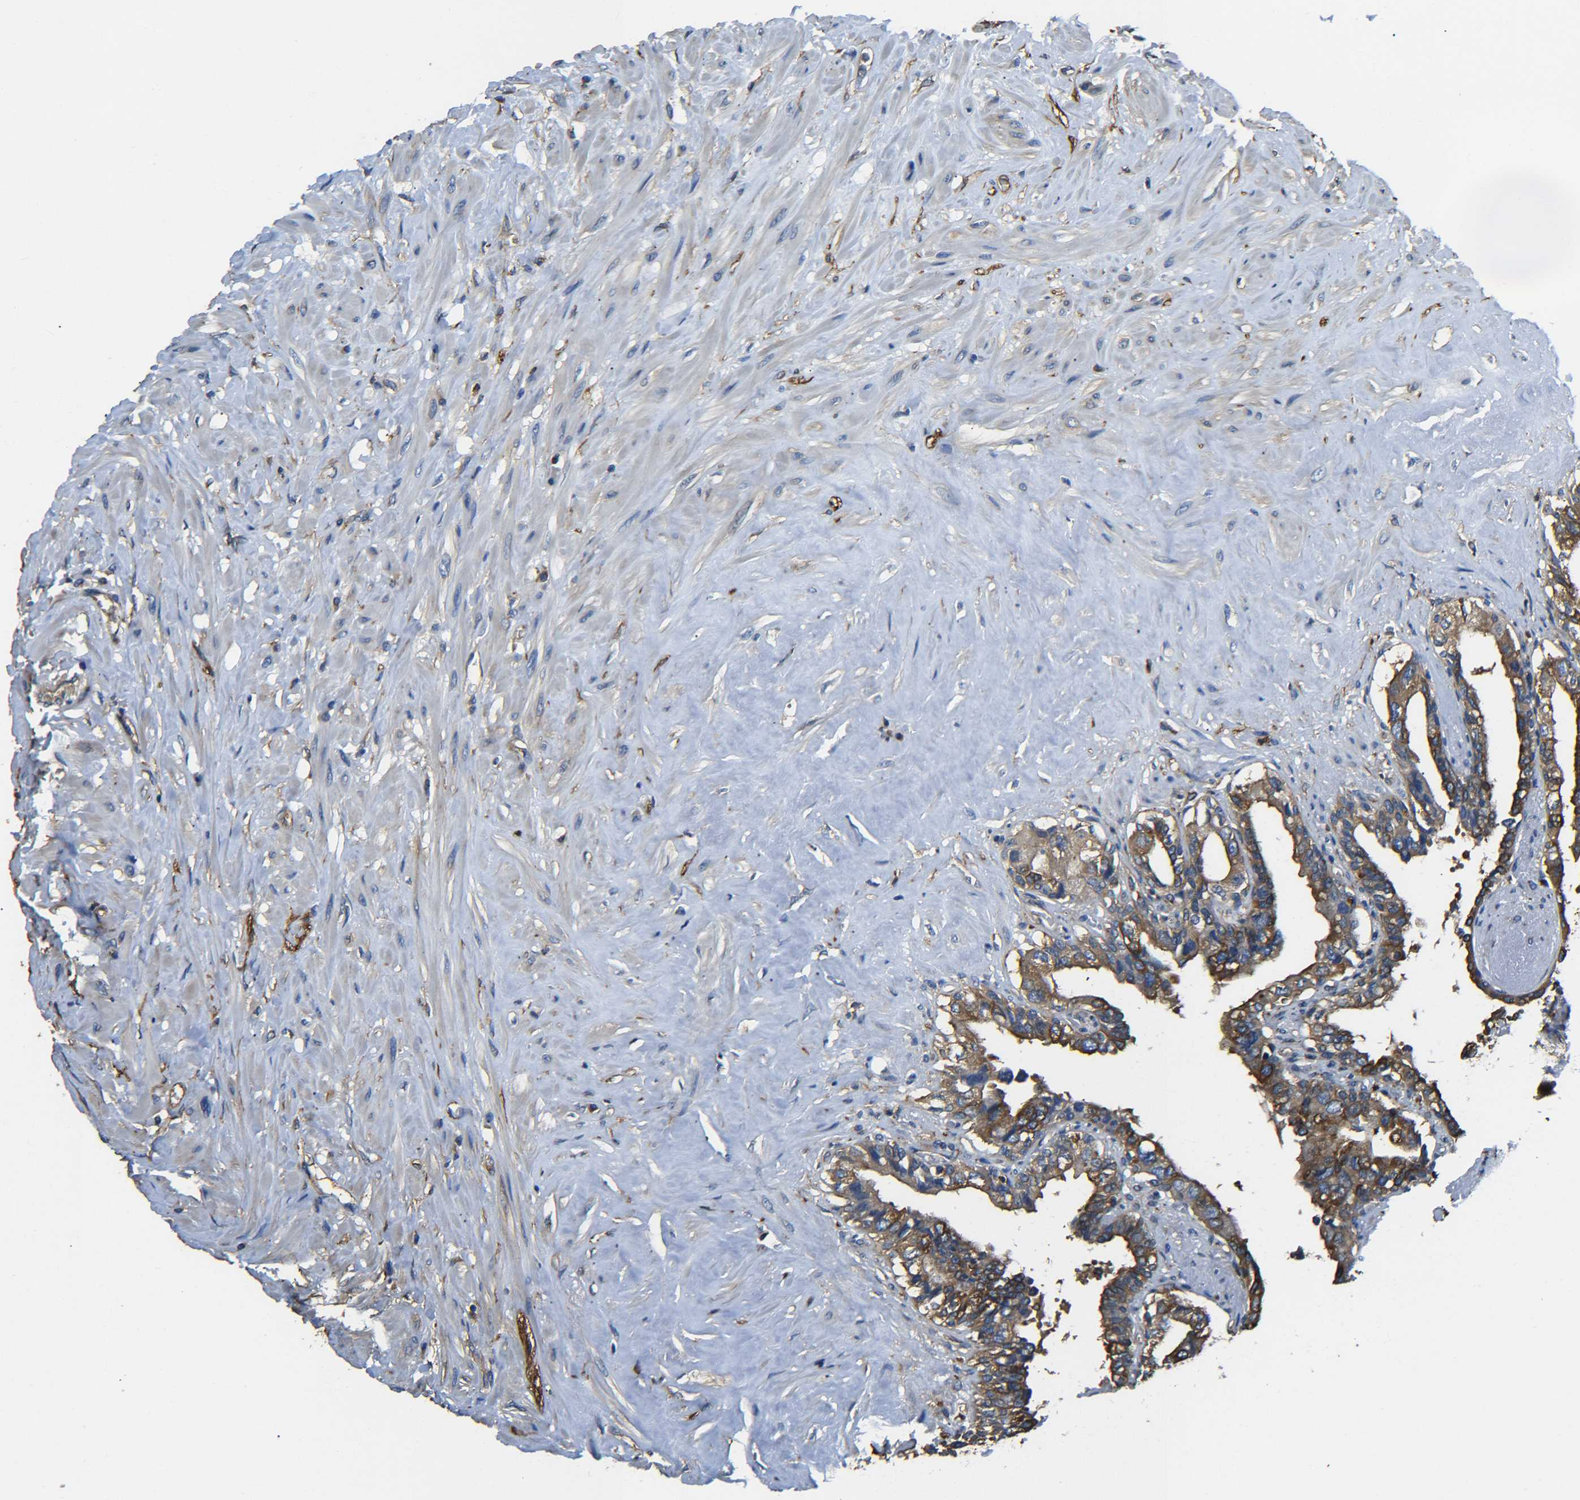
{"staining": {"intensity": "moderate", "quantity": ">75%", "location": "cytoplasmic/membranous"}, "tissue": "seminal vesicle", "cell_type": "Glandular cells", "image_type": "normal", "snomed": [{"axis": "morphology", "description": "Normal tissue, NOS"}, {"axis": "topography", "description": "Seminal veicle"}], "caption": "Immunohistochemical staining of benign human seminal vesicle demonstrates >75% levels of moderate cytoplasmic/membranous protein expression in about >75% of glandular cells.", "gene": "TUBB", "patient": {"sex": "male", "age": 63}}